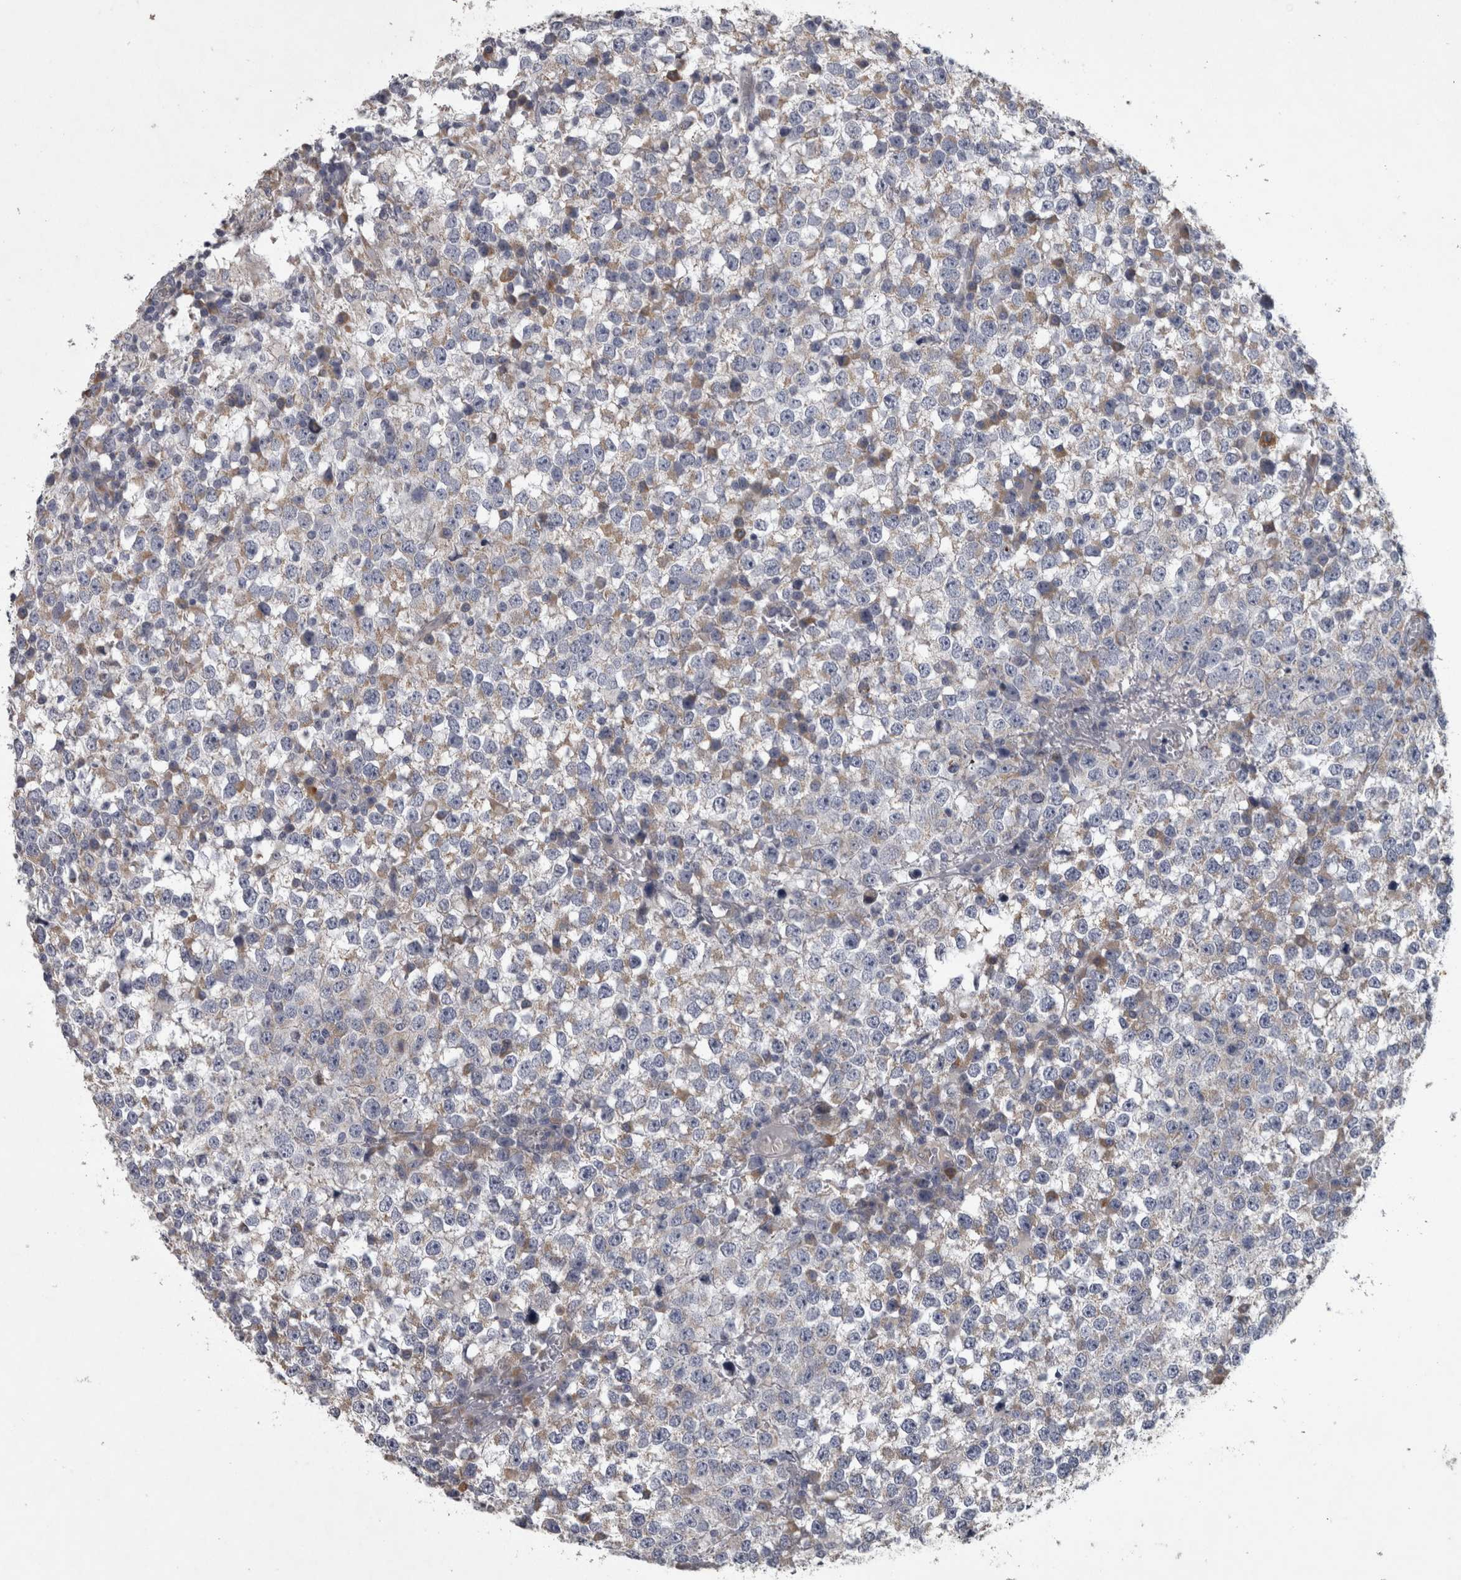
{"staining": {"intensity": "weak", "quantity": "25%-75%", "location": "cytoplasmic/membranous"}, "tissue": "testis cancer", "cell_type": "Tumor cells", "image_type": "cancer", "snomed": [{"axis": "morphology", "description": "Seminoma, NOS"}, {"axis": "topography", "description": "Testis"}], "caption": "Protein expression analysis of testis cancer reveals weak cytoplasmic/membranous positivity in approximately 25%-75% of tumor cells.", "gene": "DBT", "patient": {"sex": "male", "age": 65}}